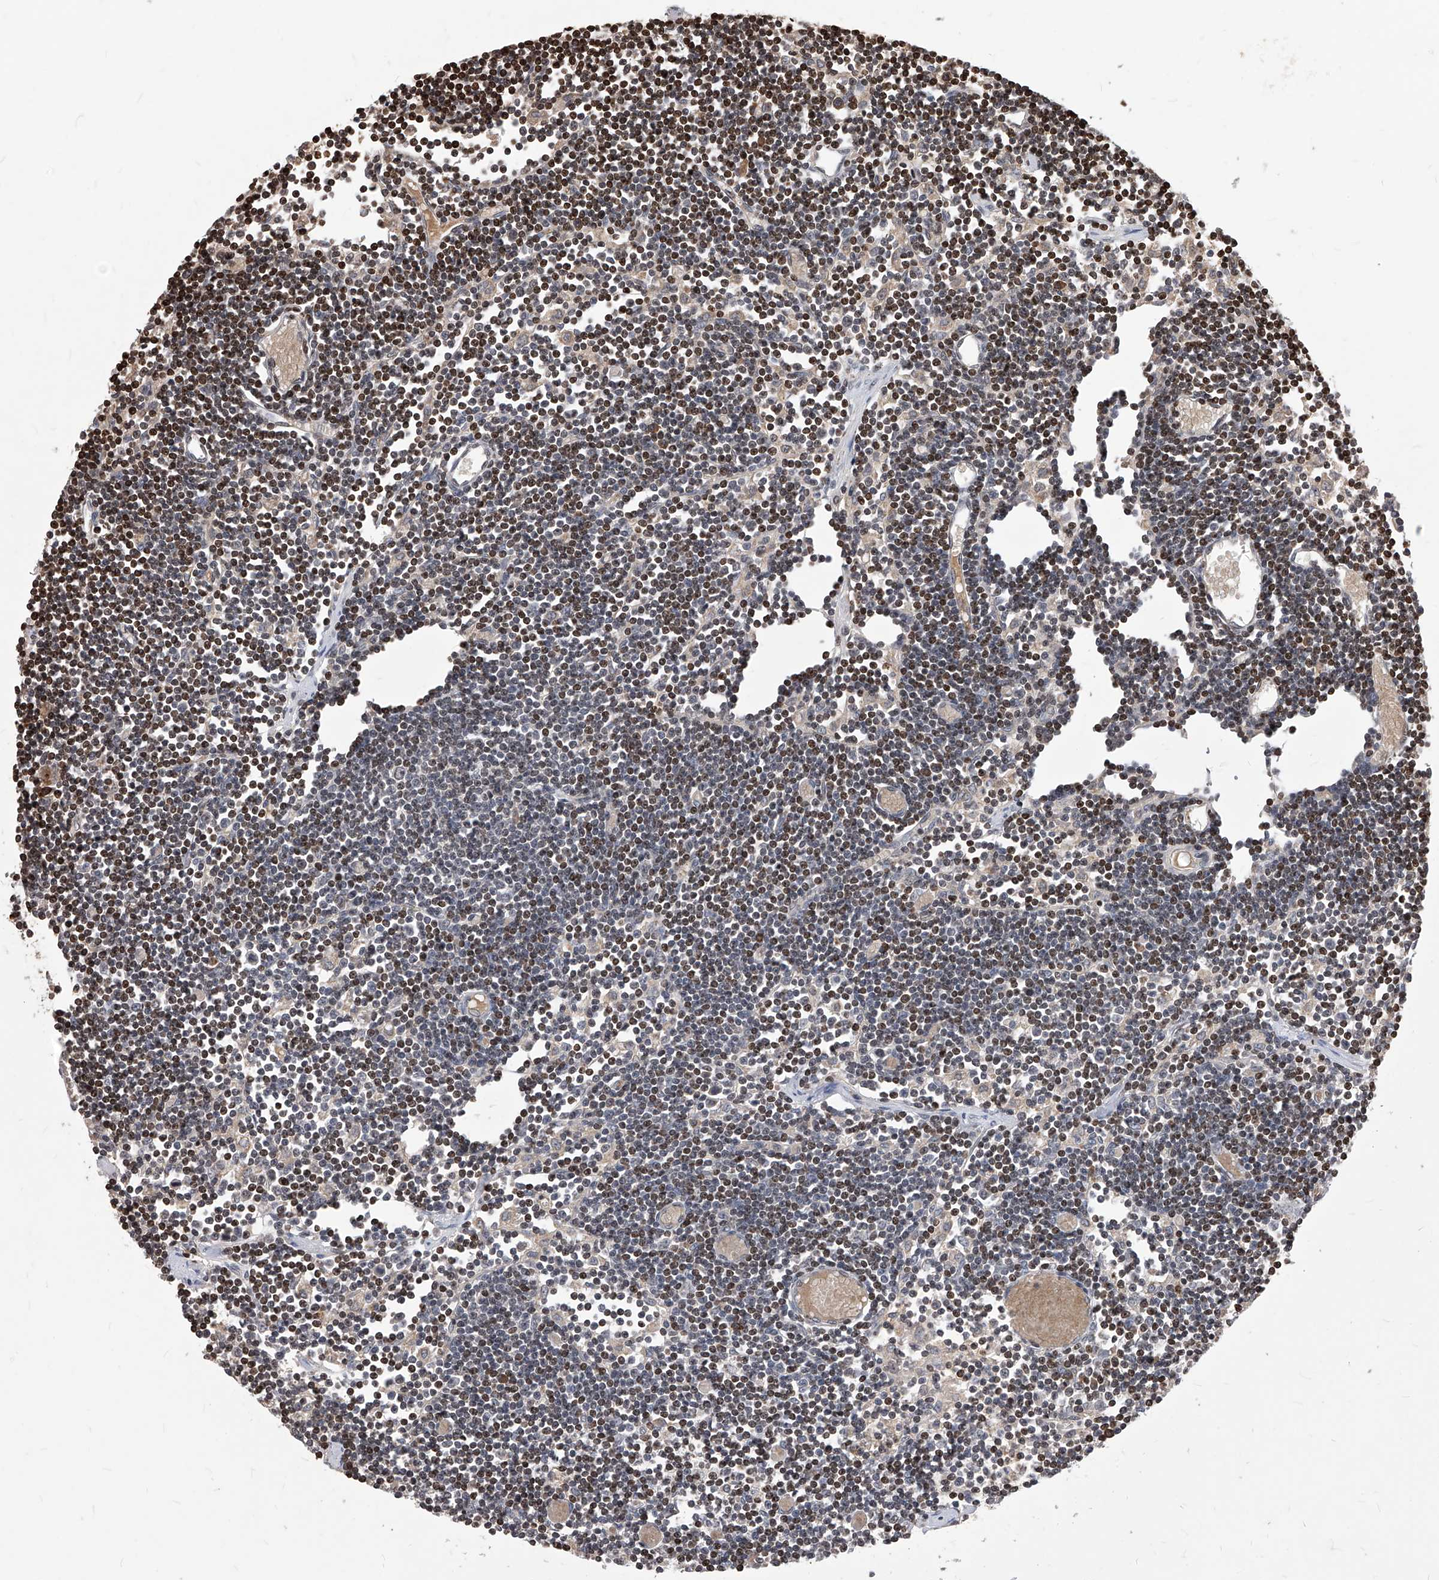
{"staining": {"intensity": "strong", "quantity": "<25%", "location": "cytoplasmic/membranous"}, "tissue": "lymph node", "cell_type": "Germinal center cells", "image_type": "normal", "snomed": [{"axis": "morphology", "description": "Normal tissue, NOS"}, {"axis": "topography", "description": "Lymph node"}], "caption": "IHC staining of normal lymph node, which displays medium levels of strong cytoplasmic/membranous positivity in approximately <25% of germinal center cells indicating strong cytoplasmic/membranous protein positivity. The staining was performed using DAB (brown) for protein detection and nuclei were counterstained in hematoxylin (blue).", "gene": "ID1", "patient": {"sex": "female", "age": 11}}